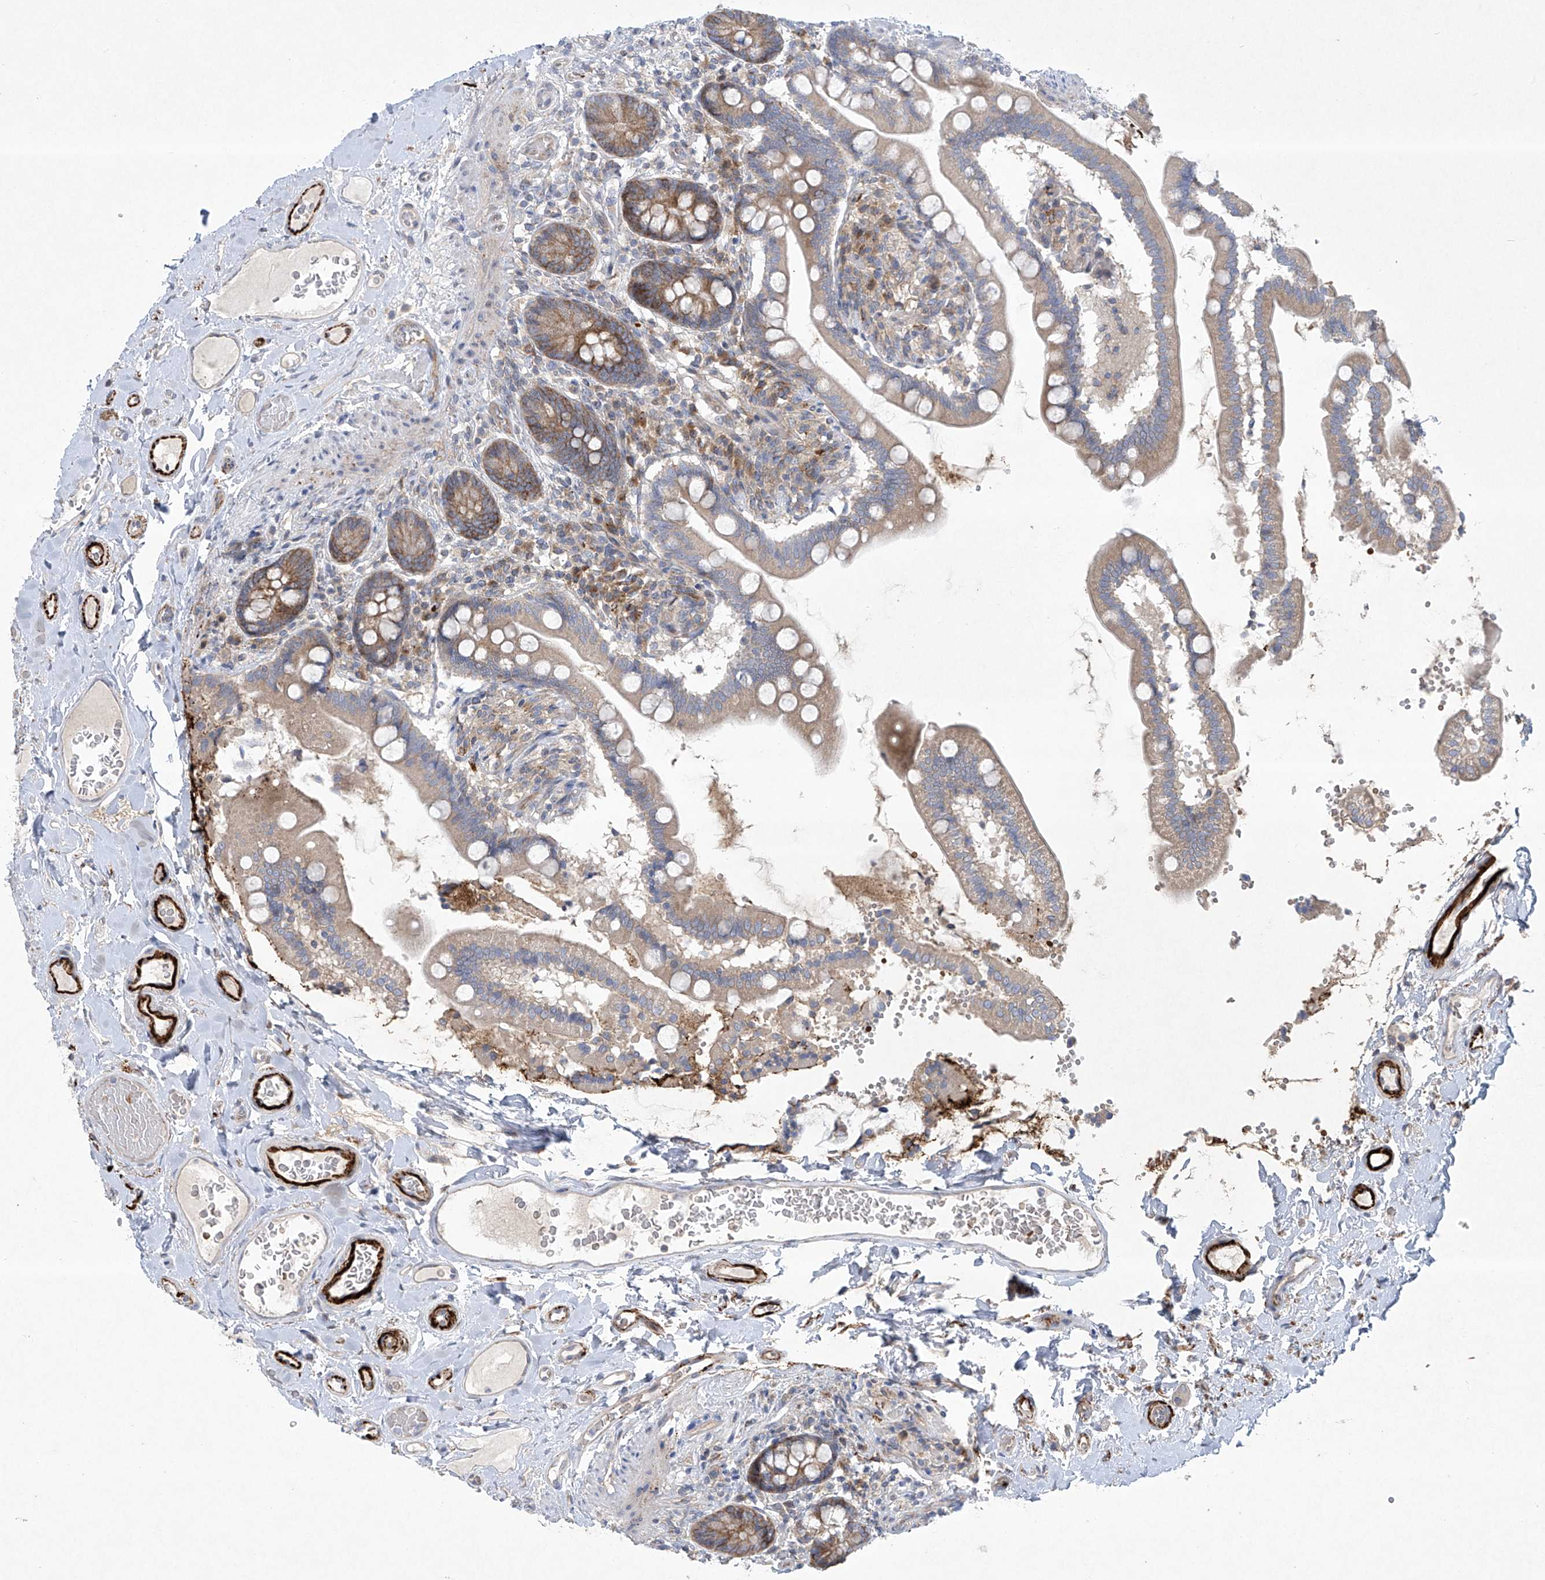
{"staining": {"intensity": "moderate", "quantity": "25%-75%", "location": "cytoplasmic/membranous"}, "tissue": "small intestine", "cell_type": "Glandular cells", "image_type": "normal", "snomed": [{"axis": "morphology", "description": "Normal tissue, NOS"}, {"axis": "topography", "description": "Small intestine"}], "caption": "Brown immunohistochemical staining in normal human small intestine exhibits moderate cytoplasmic/membranous expression in about 25%-75% of glandular cells.", "gene": "TJAP1", "patient": {"sex": "female", "age": 64}}